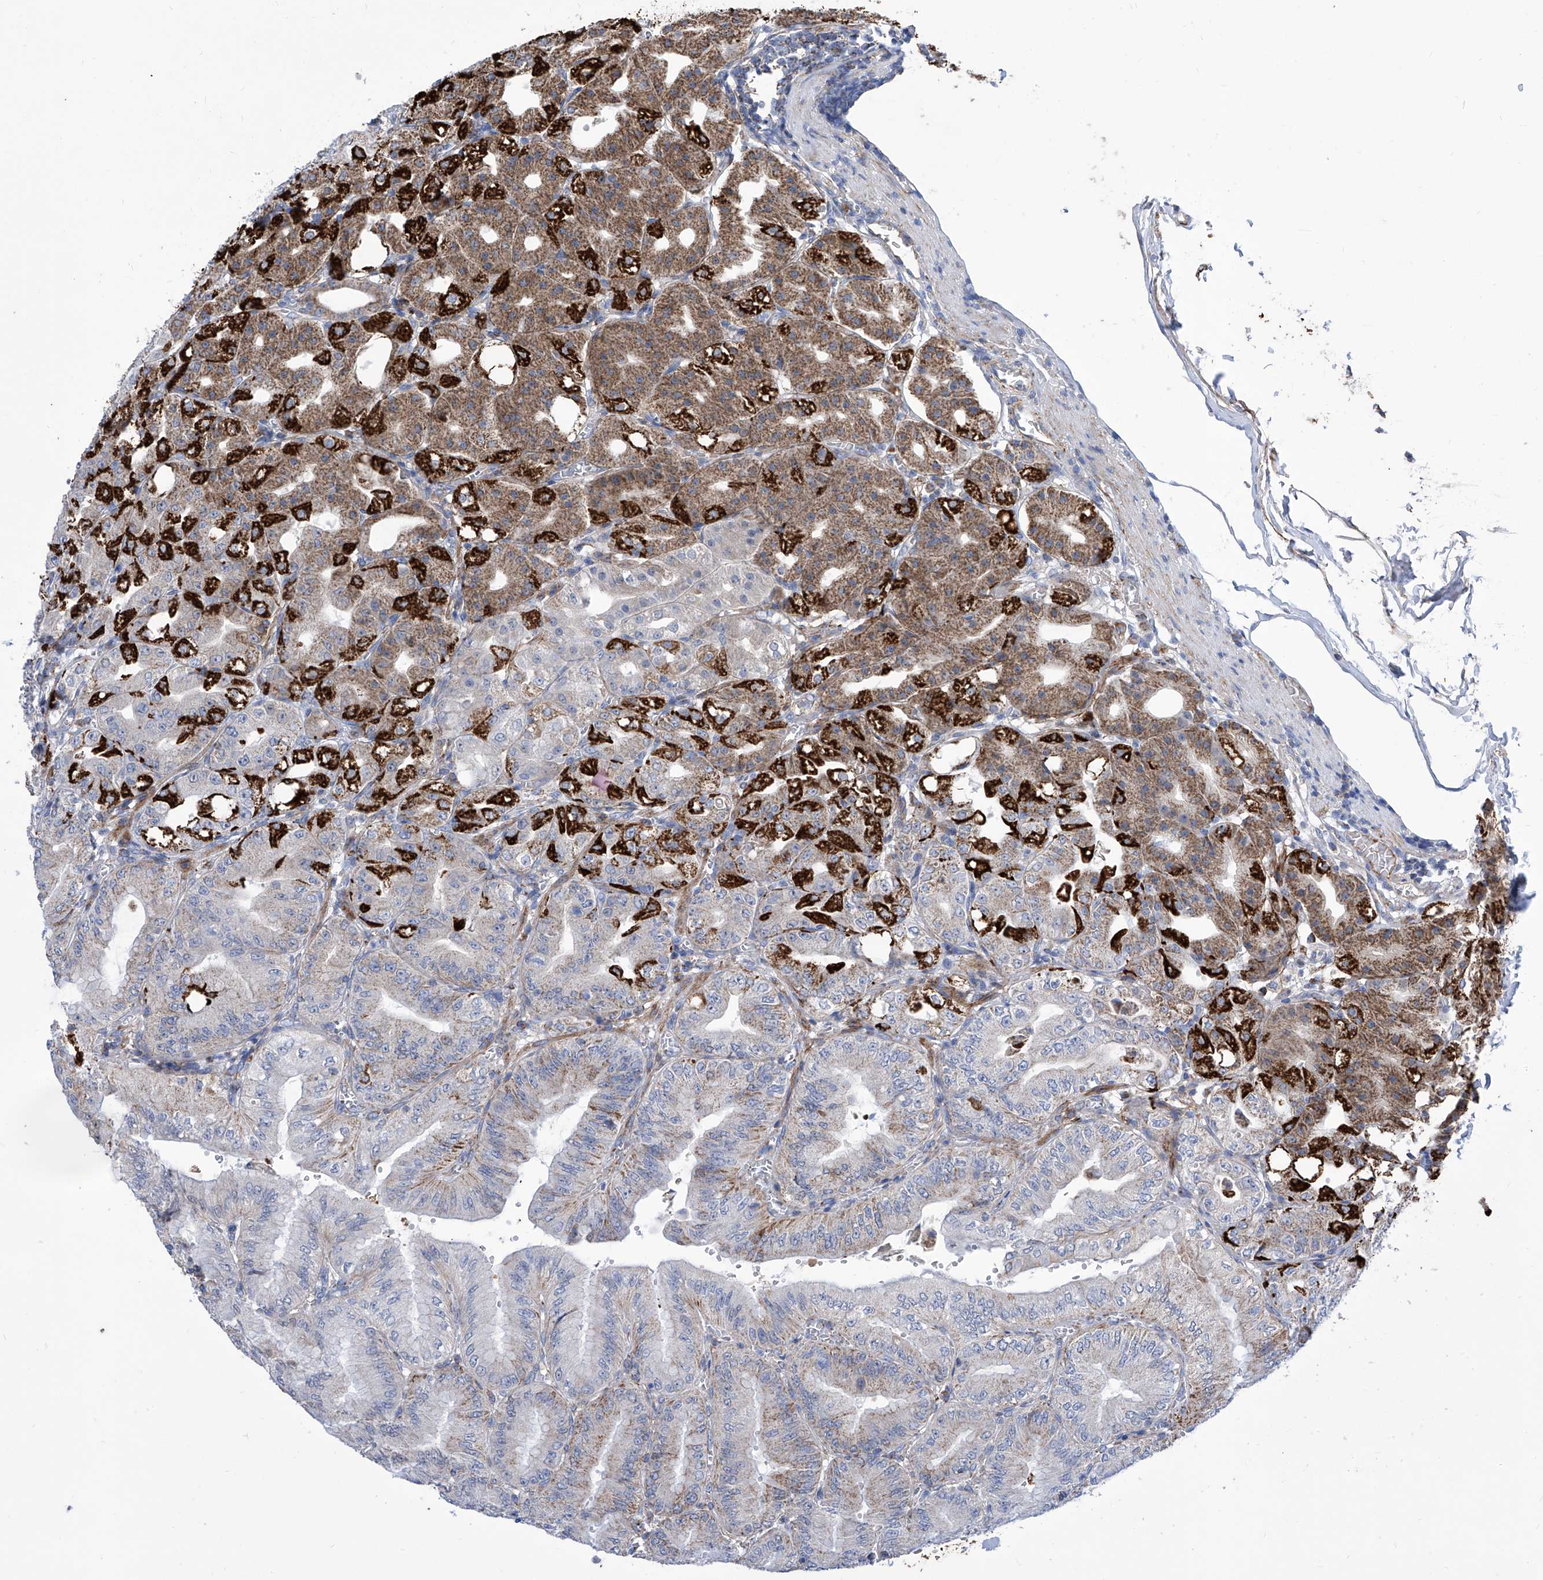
{"staining": {"intensity": "strong", "quantity": "25%-75%", "location": "cytoplasmic/membranous"}, "tissue": "stomach", "cell_type": "Glandular cells", "image_type": "normal", "snomed": [{"axis": "morphology", "description": "Normal tissue, NOS"}, {"axis": "topography", "description": "Stomach, lower"}], "caption": "This is a photomicrograph of IHC staining of benign stomach, which shows strong positivity in the cytoplasmic/membranous of glandular cells.", "gene": "SRBD1", "patient": {"sex": "male", "age": 71}}